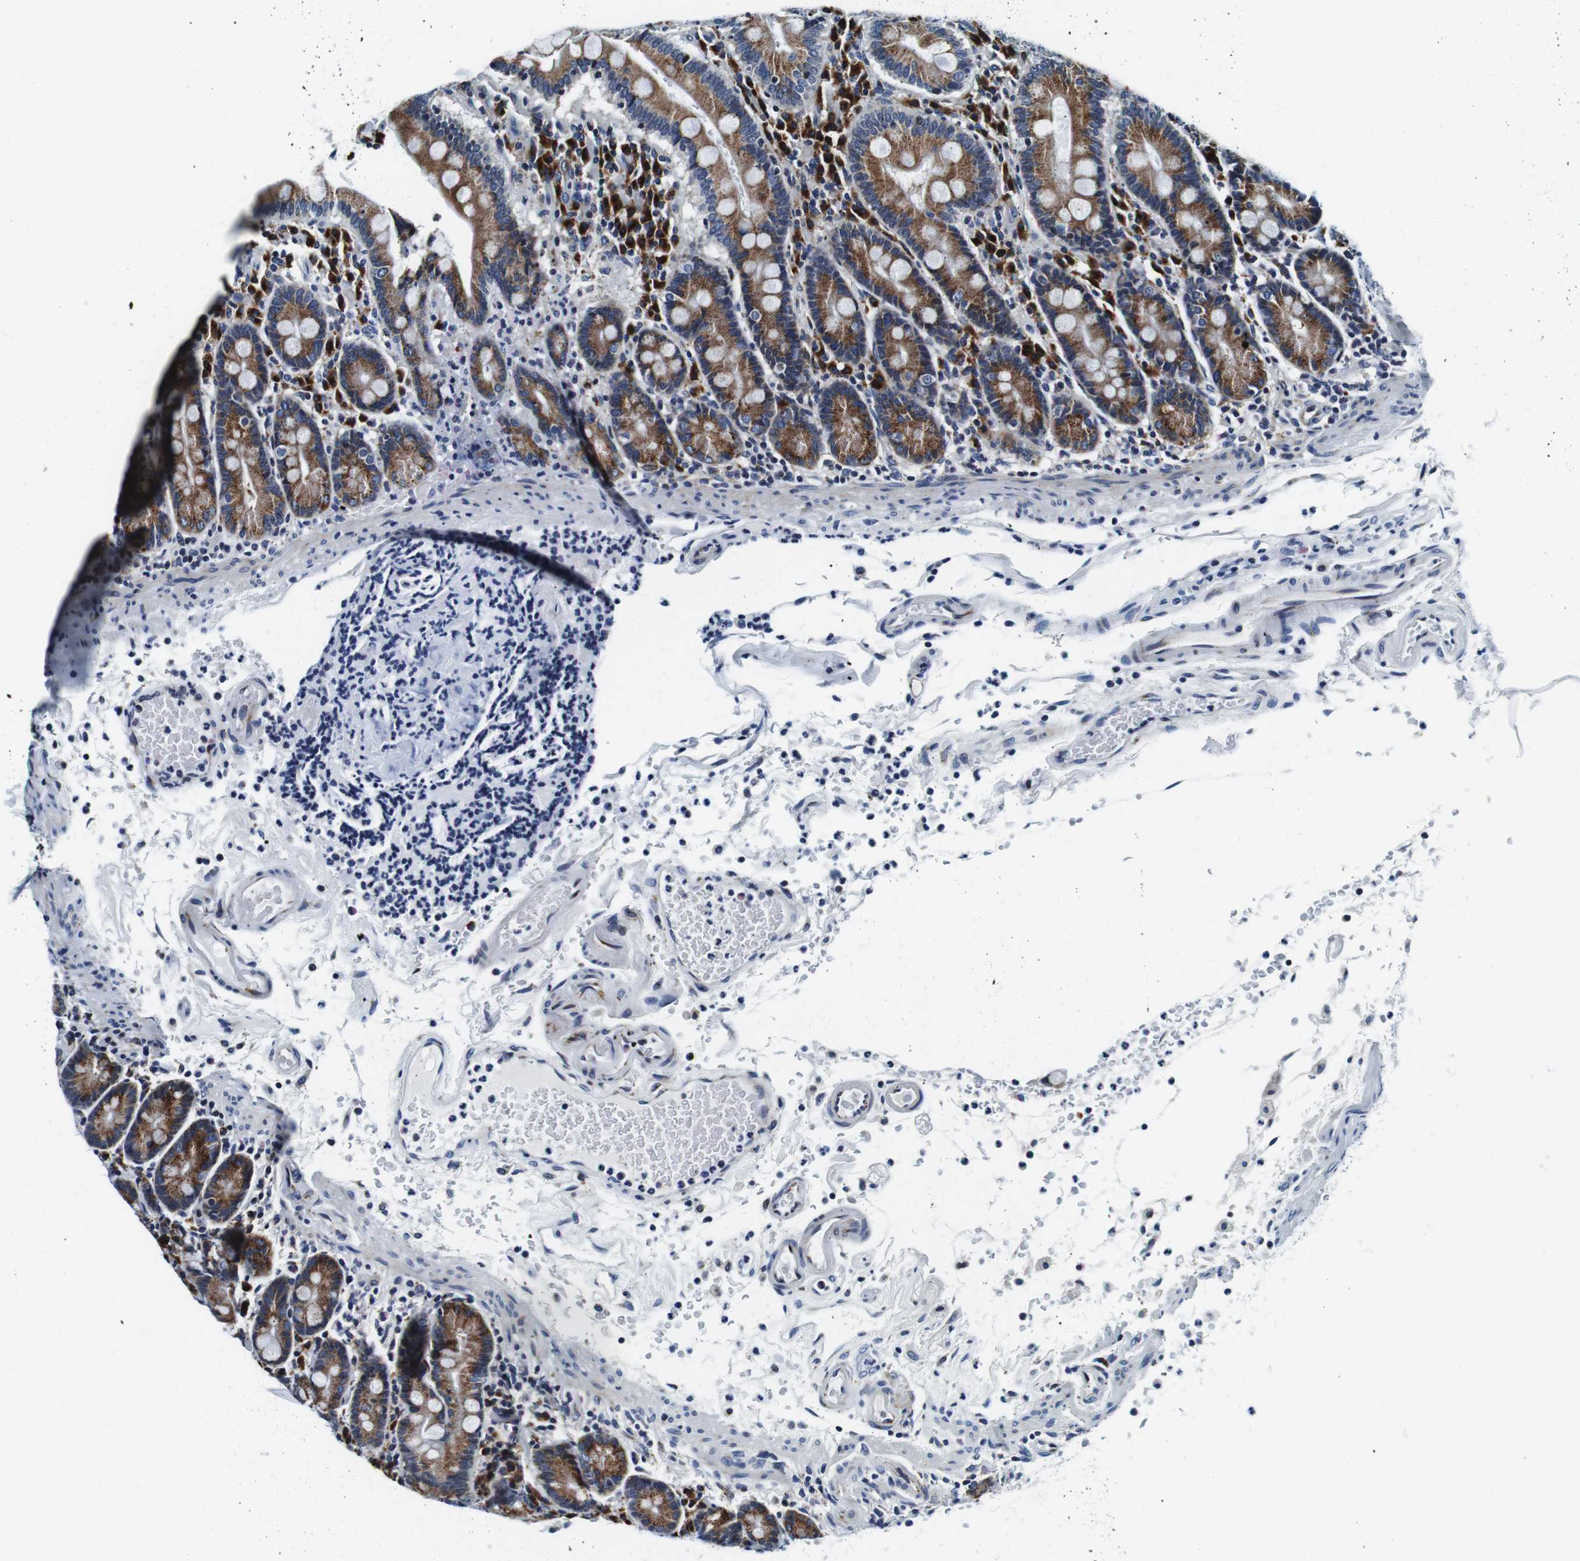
{"staining": {"intensity": "moderate", "quantity": "25%-75%", "location": "cytoplasmic/membranous"}, "tissue": "duodenum", "cell_type": "Glandular cells", "image_type": "normal", "snomed": [{"axis": "morphology", "description": "Normal tissue, NOS"}, {"axis": "topography", "description": "Small intestine, NOS"}], "caption": "Moderate cytoplasmic/membranous positivity for a protein is identified in approximately 25%-75% of glandular cells of normal duodenum using immunohistochemistry.", "gene": "FAR2", "patient": {"sex": "female", "age": 71}}